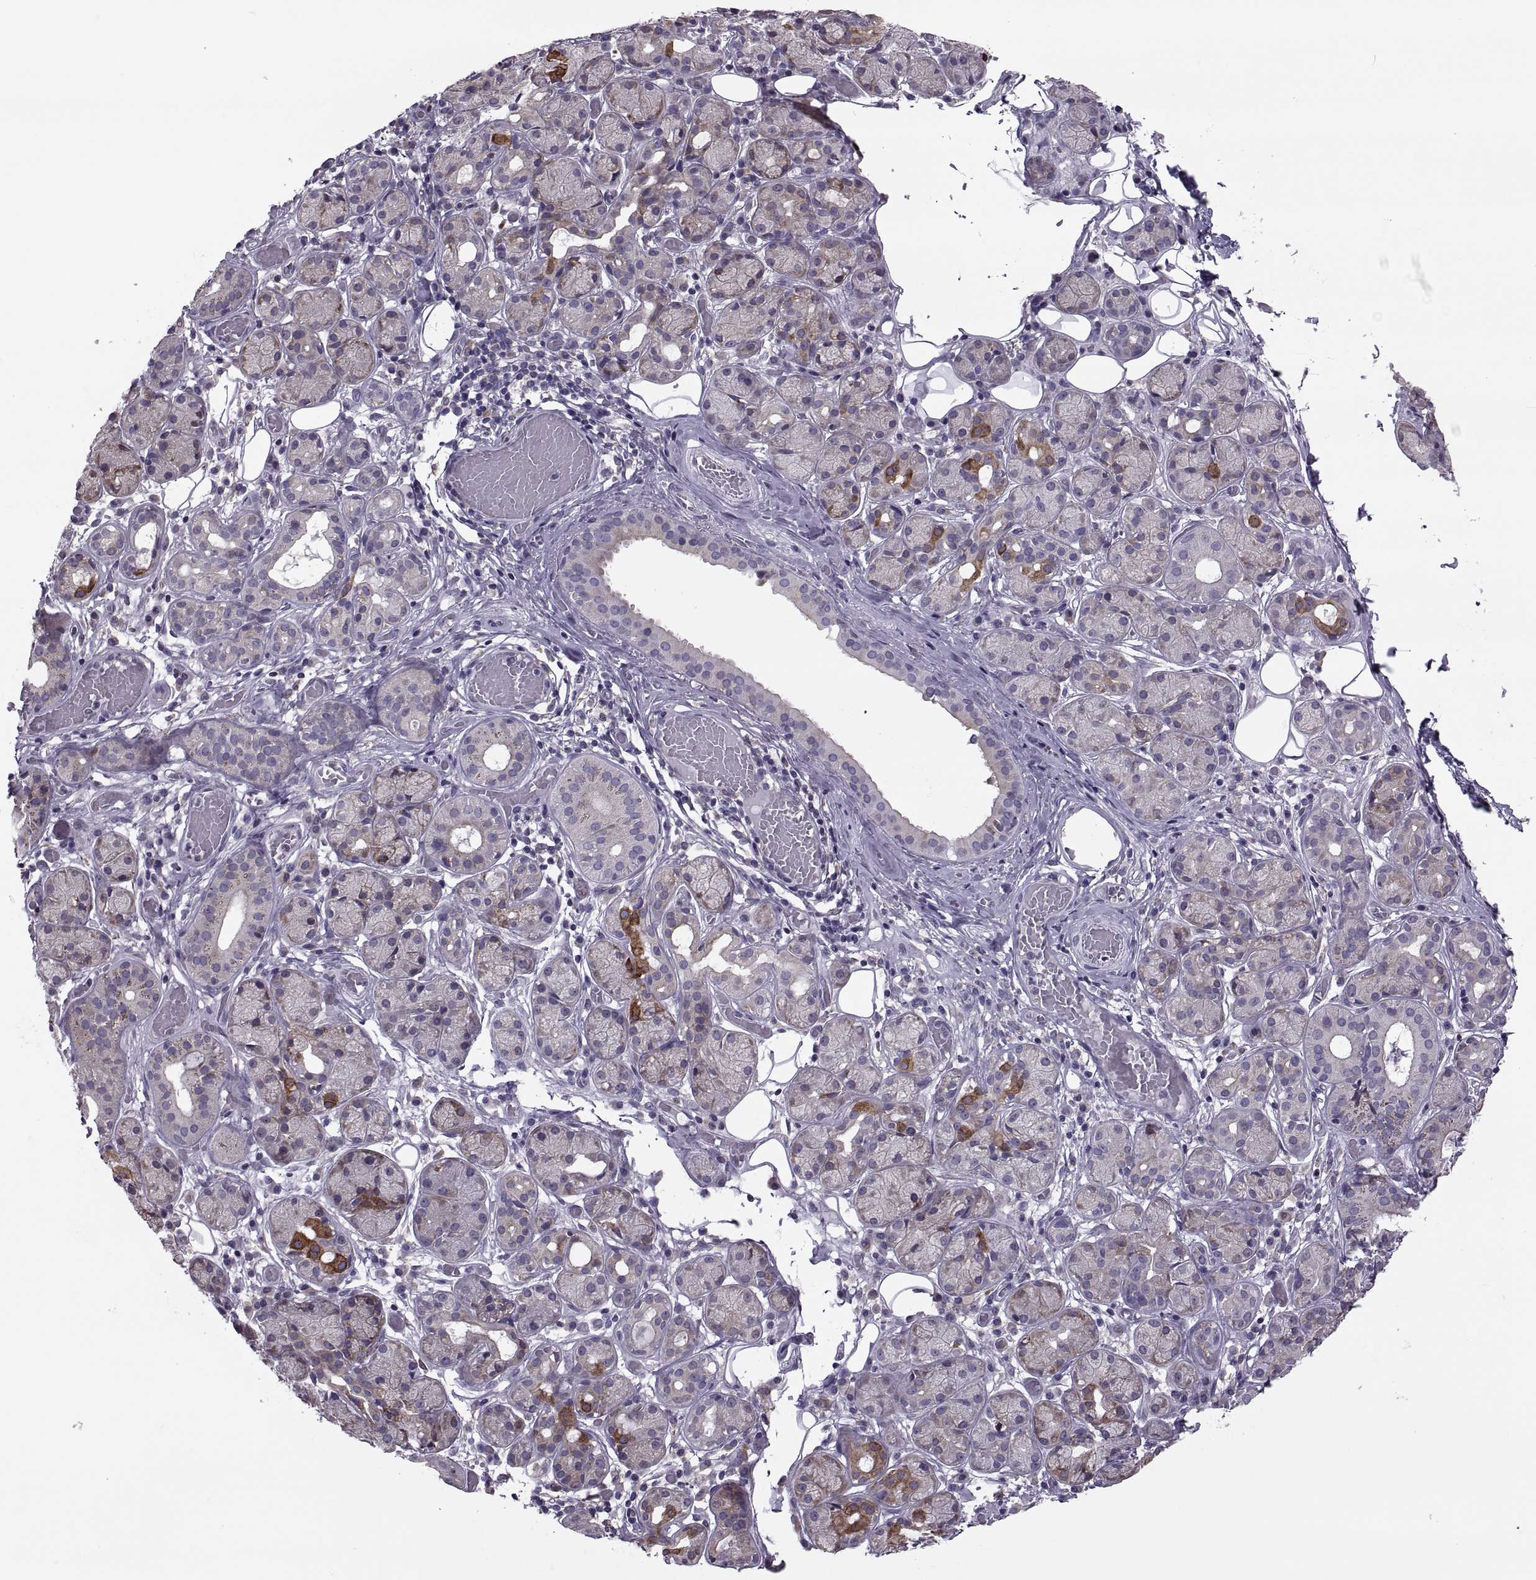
{"staining": {"intensity": "moderate", "quantity": "<25%", "location": "cytoplasmic/membranous"}, "tissue": "salivary gland", "cell_type": "Glandular cells", "image_type": "normal", "snomed": [{"axis": "morphology", "description": "Normal tissue, NOS"}, {"axis": "topography", "description": "Salivary gland"}, {"axis": "topography", "description": "Peripheral nerve tissue"}], "caption": "Moderate cytoplasmic/membranous positivity is seen in approximately <25% of glandular cells in unremarkable salivary gland.", "gene": "LETM2", "patient": {"sex": "male", "age": 71}}